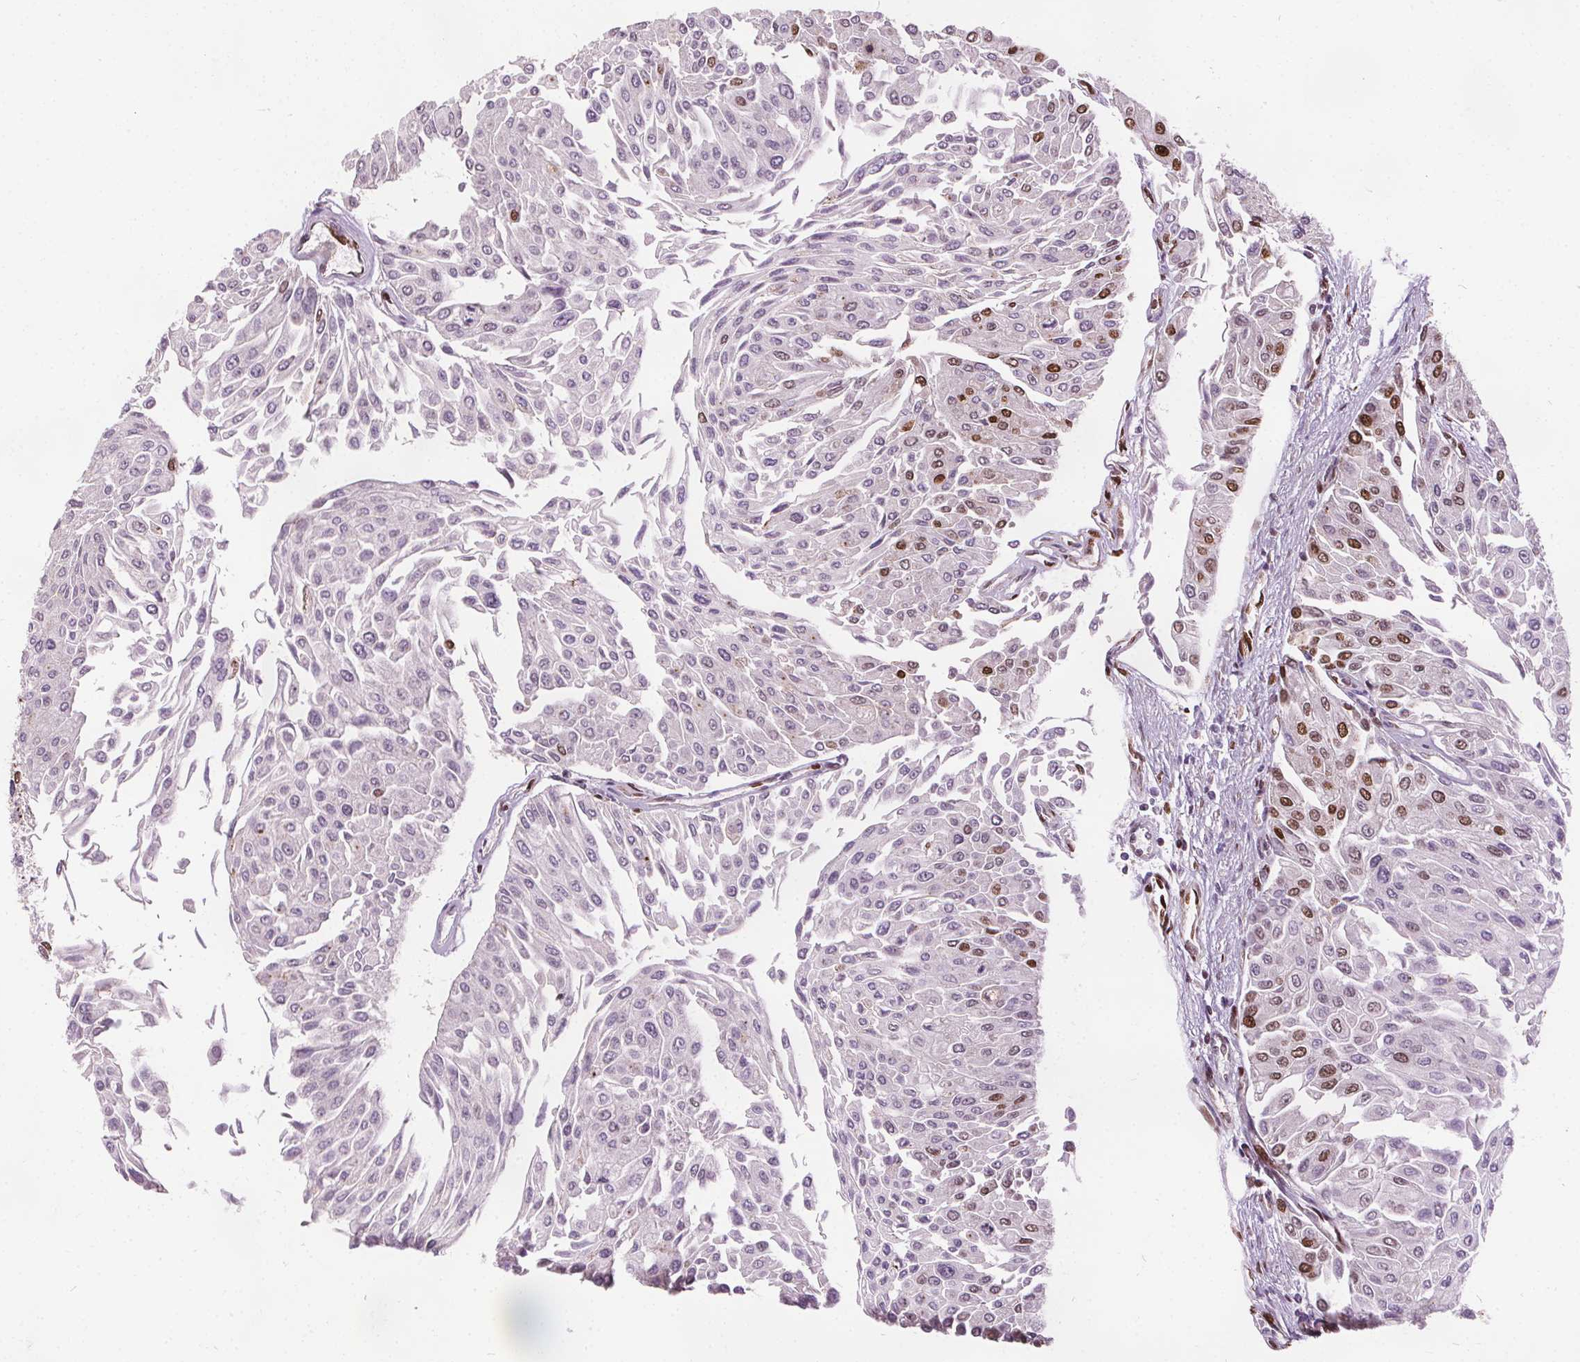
{"staining": {"intensity": "moderate", "quantity": "<25%", "location": "nuclear"}, "tissue": "urothelial cancer", "cell_type": "Tumor cells", "image_type": "cancer", "snomed": [{"axis": "morphology", "description": "Urothelial carcinoma, NOS"}, {"axis": "topography", "description": "Urinary bladder"}], "caption": "Tumor cells display moderate nuclear staining in about <25% of cells in urothelial cancer.", "gene": "ISLR2", "patient": {"sex": "male", "age": 67}}